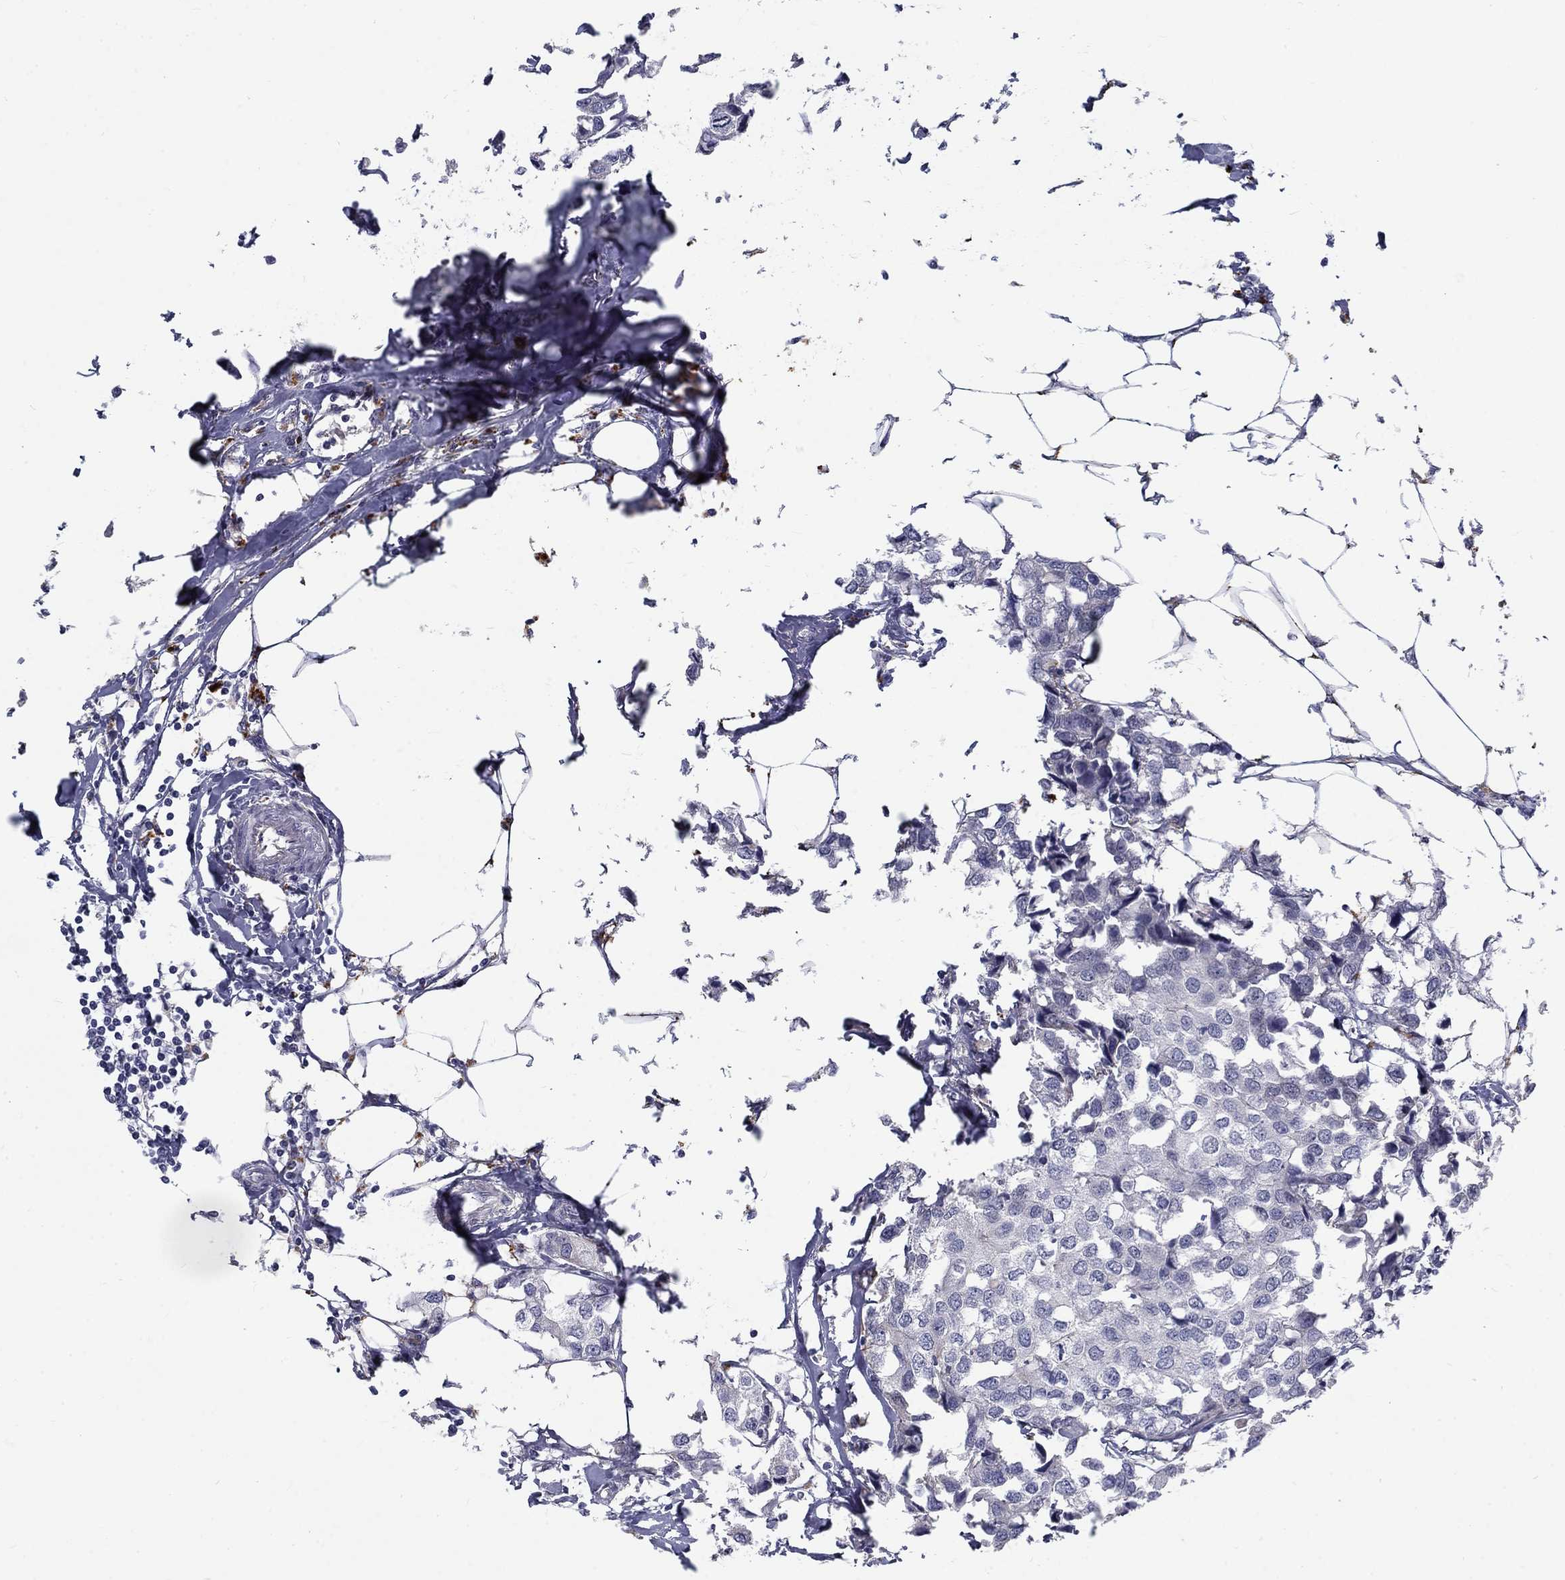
{"staining": {"intensity": "negative", "quantity": "none", "location": "none"}, "tissue": "breast cancer", "cell_type": "Tumor cells", "image_type": "cancer", "snomed": [{"axis": "morphology", "description": "Duct carcinoma"}, {"axis": "topography", "description": "Breast"}], "caption": "Intraductal carcinoma (breast) was stained to show a protein in brown. There is no significant positivity in tumor cells. Nuclei are stained in blue.", "gene": "EPDR1", "patient": {"sex": "female", "age": 80}}